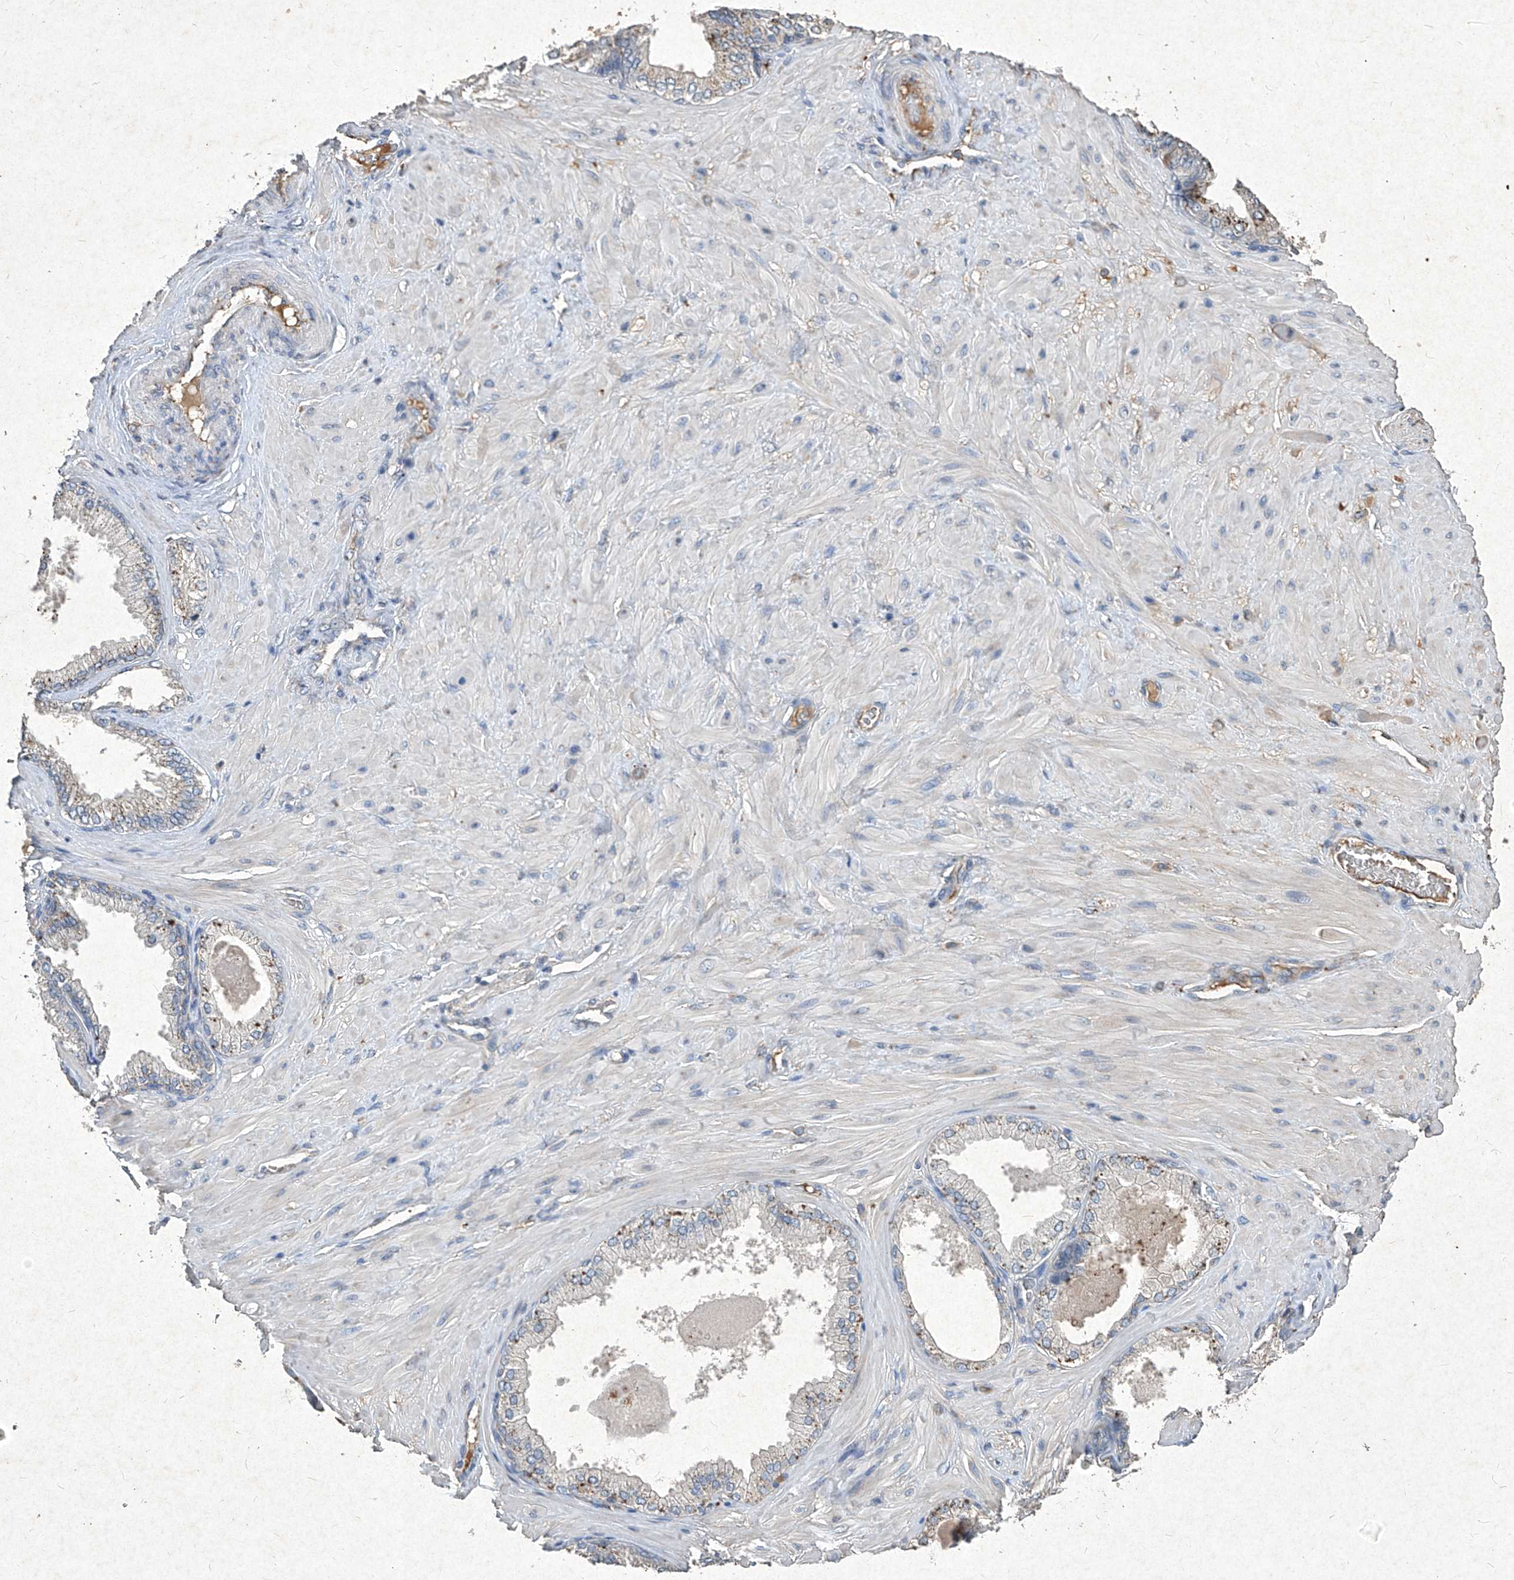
{"staining": {"intensity": "moderate", "quantity": "25%-75%", "location": "cytoplasmic/membranous"}, "tissue": "adipose tissue", "cell_type": "Adipocytes", "image_type": "normal", "snomed": [{"axis": "morphology", "description": "Normal tissue, NOS"}, {"axis": "morphology", "description": "Adenocarcinoma, Low grade"}, {"axis": "topography", "description": "Prostate"}, {"axis": "topography", "description": "Peripheral nerve tissue"}], "caption": "Adipose tissue stained with IHC reveals moderate cytoplasmic/membranous staining in approximately 25%-75% of adipocytes. (Stains: DAB in brown, nuclei in blue, Microscopy: brightfield microscopy at high magnification).", "gene": "MED16", "patient": {"sex": "male", "age": 63}}